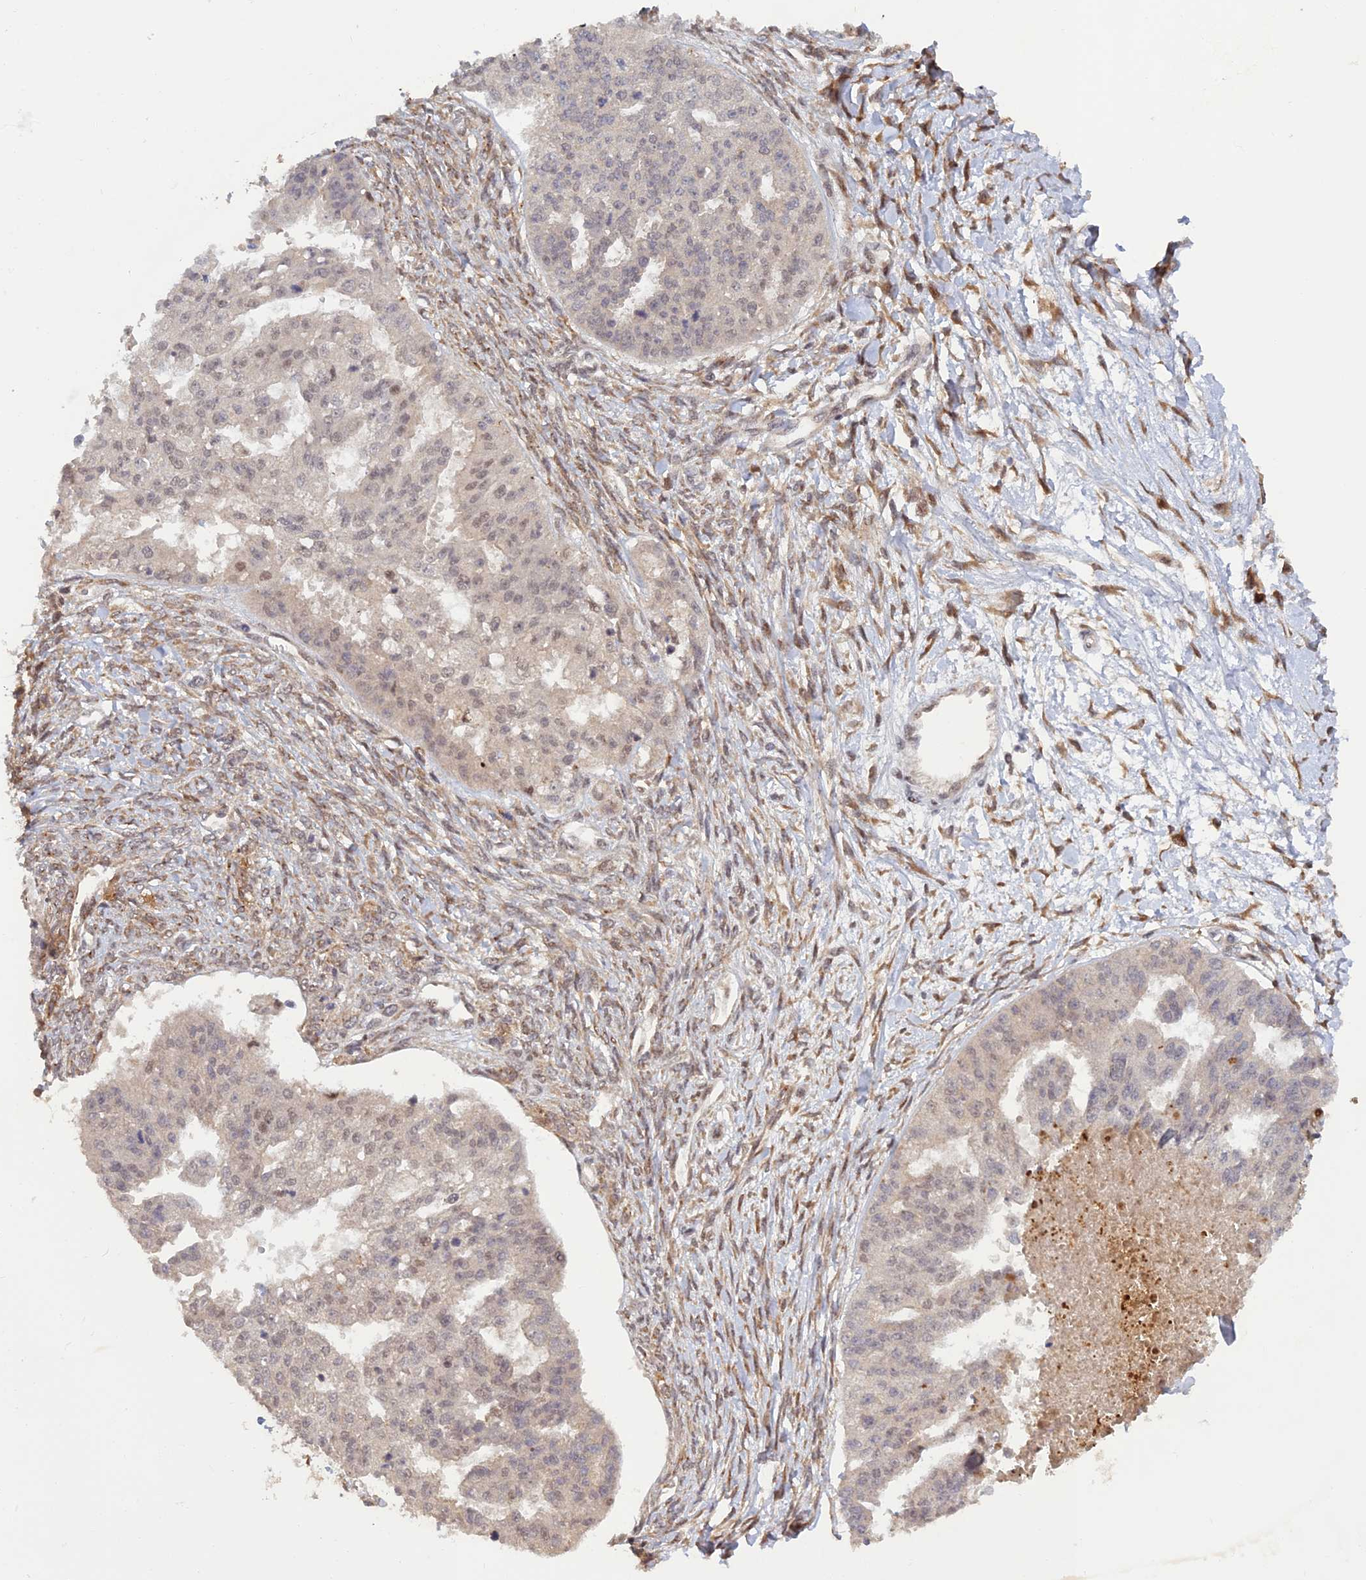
{"staining": {"intensity": "negative", "quantity": "none", "location": "none"}, "tissue": "ovarian cancer", "cell_type": "Tumor cells", "image_type": "cancer", "snomed": [{"axis": "morphology", "description": "Cystadenocarcinoma, serous, NOS"}, {"axis": "topography", "description": "Ovary"}], "caption": "DAB (3,3'-diaminobenzidine) immunohistochemical staining of ovarian cancer displays no significant staining in tumor cells.", "gene": "ZNF565", "patient": {"sex": "female", "age": 58}}